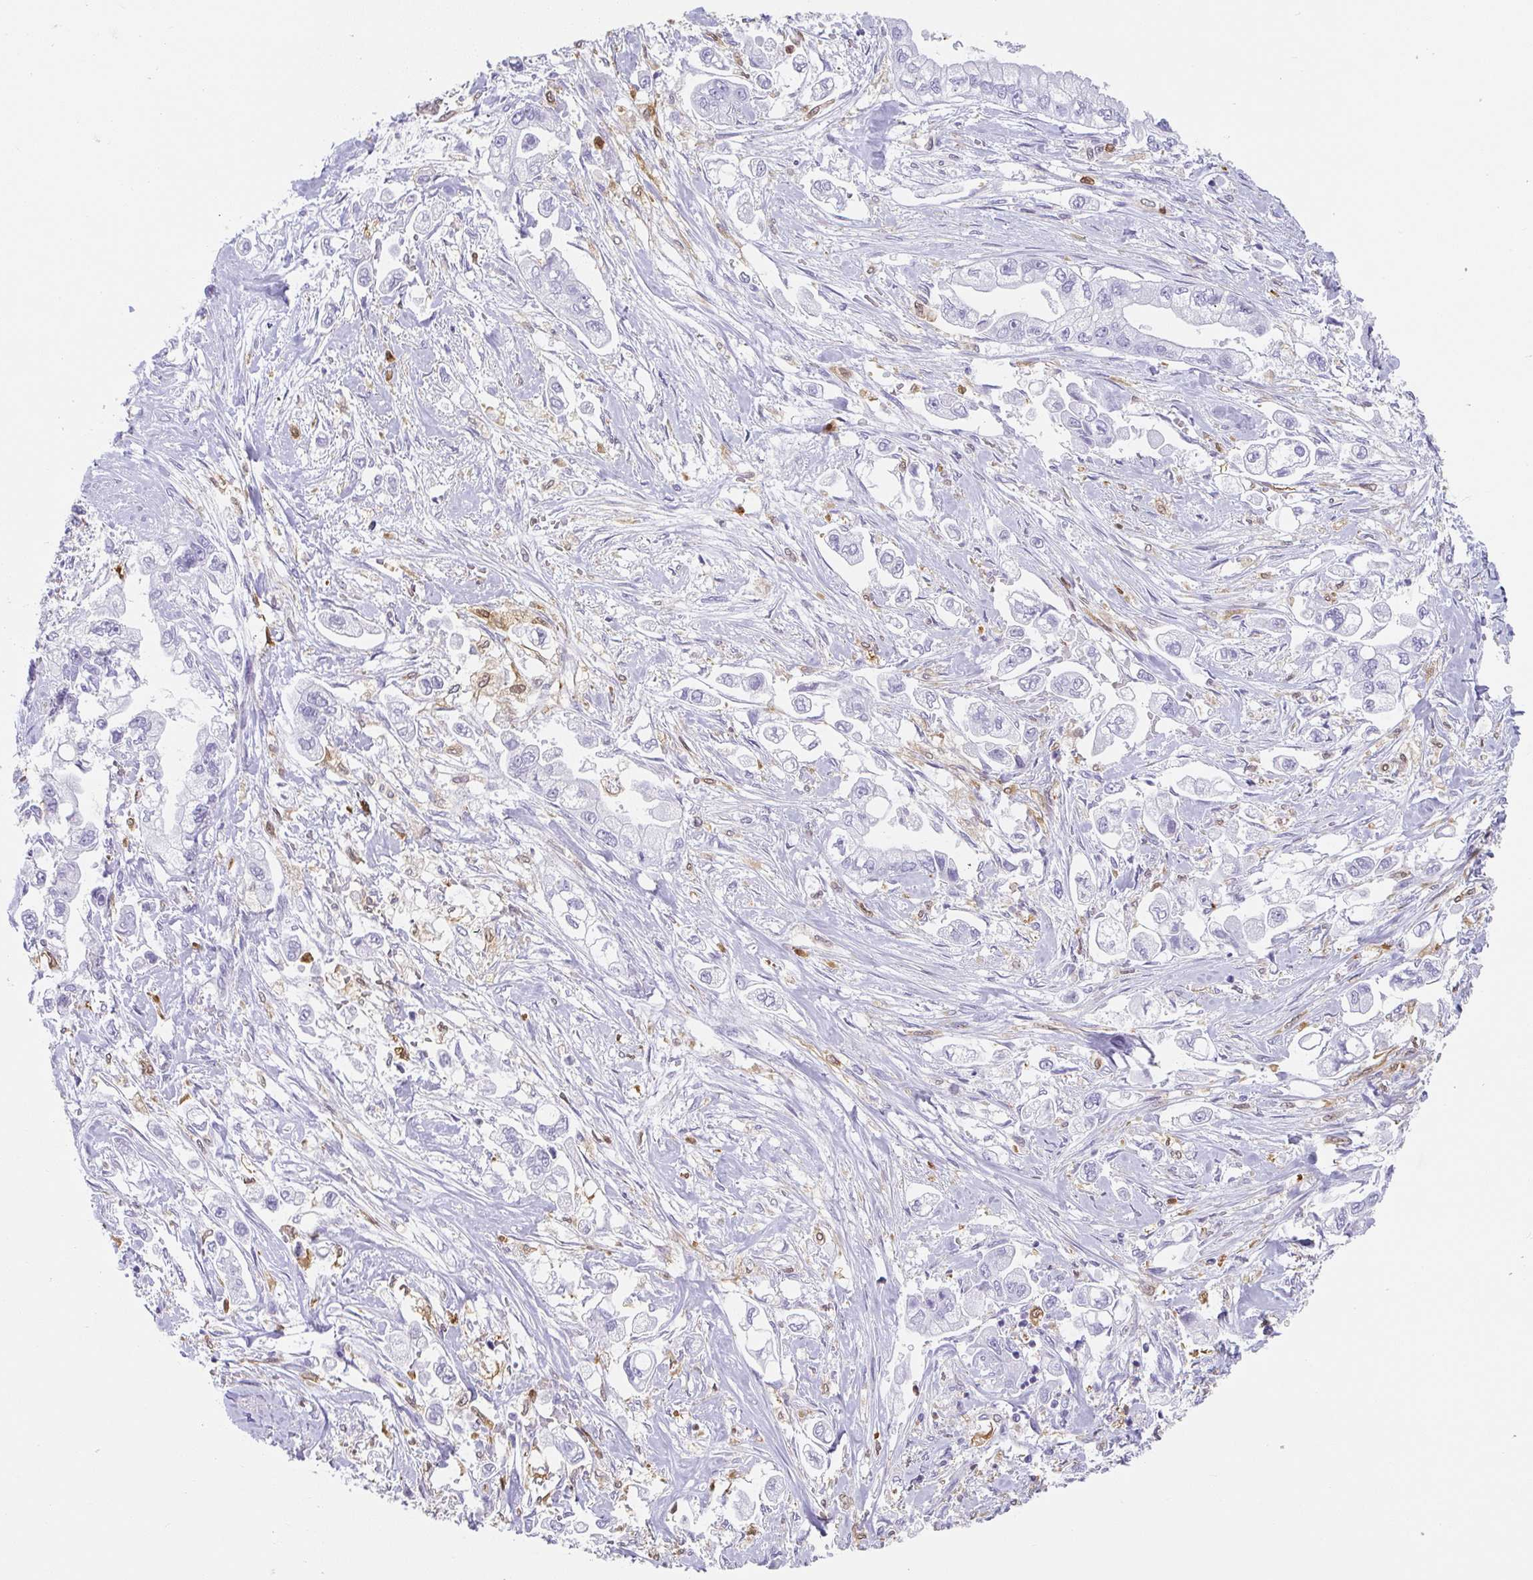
{"staining": {"intensity": "negative", "quantity": "none", "location": "none"}, "tissue": "stomach cancer", "cell_type": "Tumor cells", "image_type": "cancer", "snomed": [{"axis": "morphology", "description": "Adenocarcinoma, NOS"}, {"axis": "topography", "description": "Stomach"}], "caption": "Stomach cancer was stained to show a protein in brown. There is no significant staining in tumor cells.", "gene": "HK3", "patient": {"sex": "male", "age": 62}}